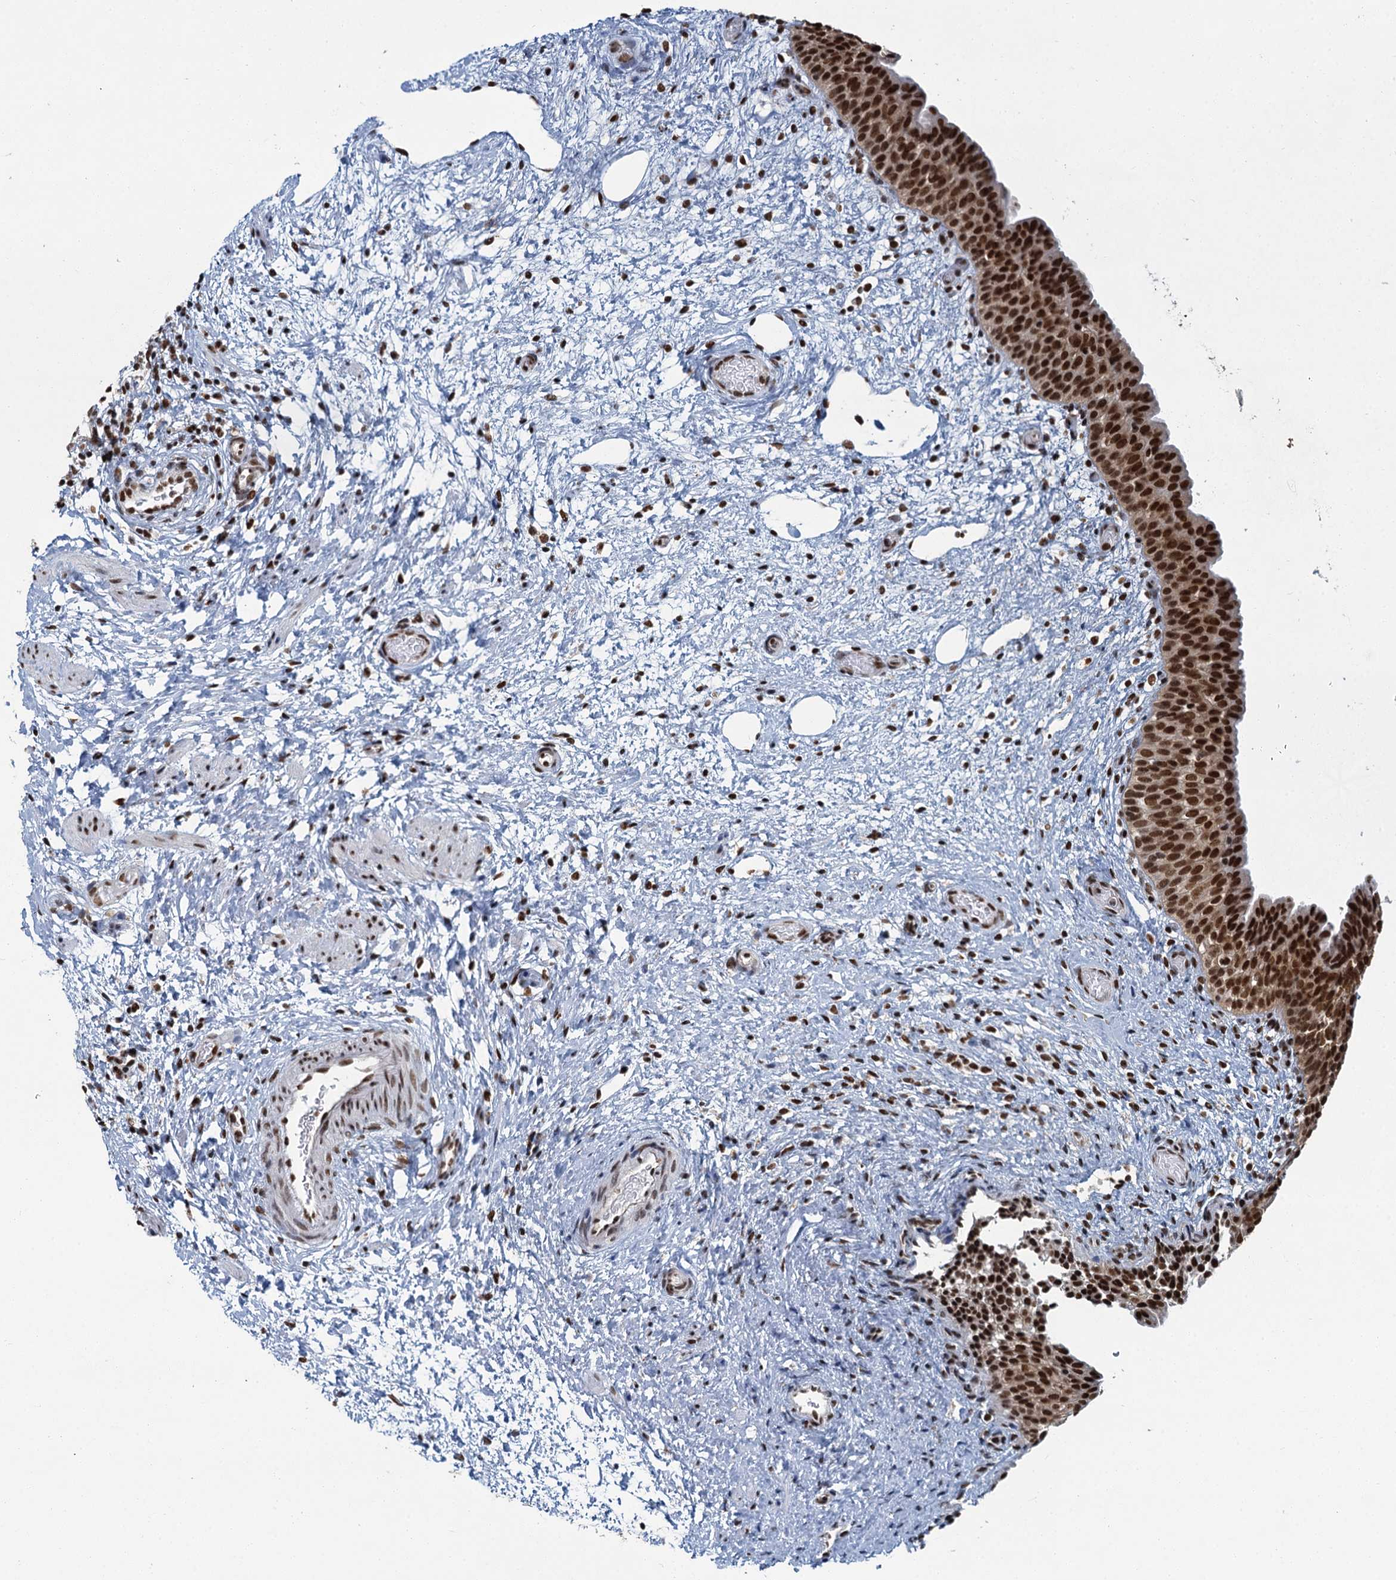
{"staining": {"intensity": "strong", "quantity": ">75%", "location": "nuclear"}, "tissue": "urinary bladder", "cell_type": "Urothelial cells", "image_type": "normal", "snomed": [{"axis": "morphology", "description": "Normal tissue, NOS"}, {"axis": "topography", "description": "Urinary bladder"}], "caption": "Immunohistochemical staining of benign human urinary bladder shows high levels of strong nuclear expression in about >75% of urothelial cells.", "gene": "PPHLN1", "patient": {"sex": "male", "age": 1}}